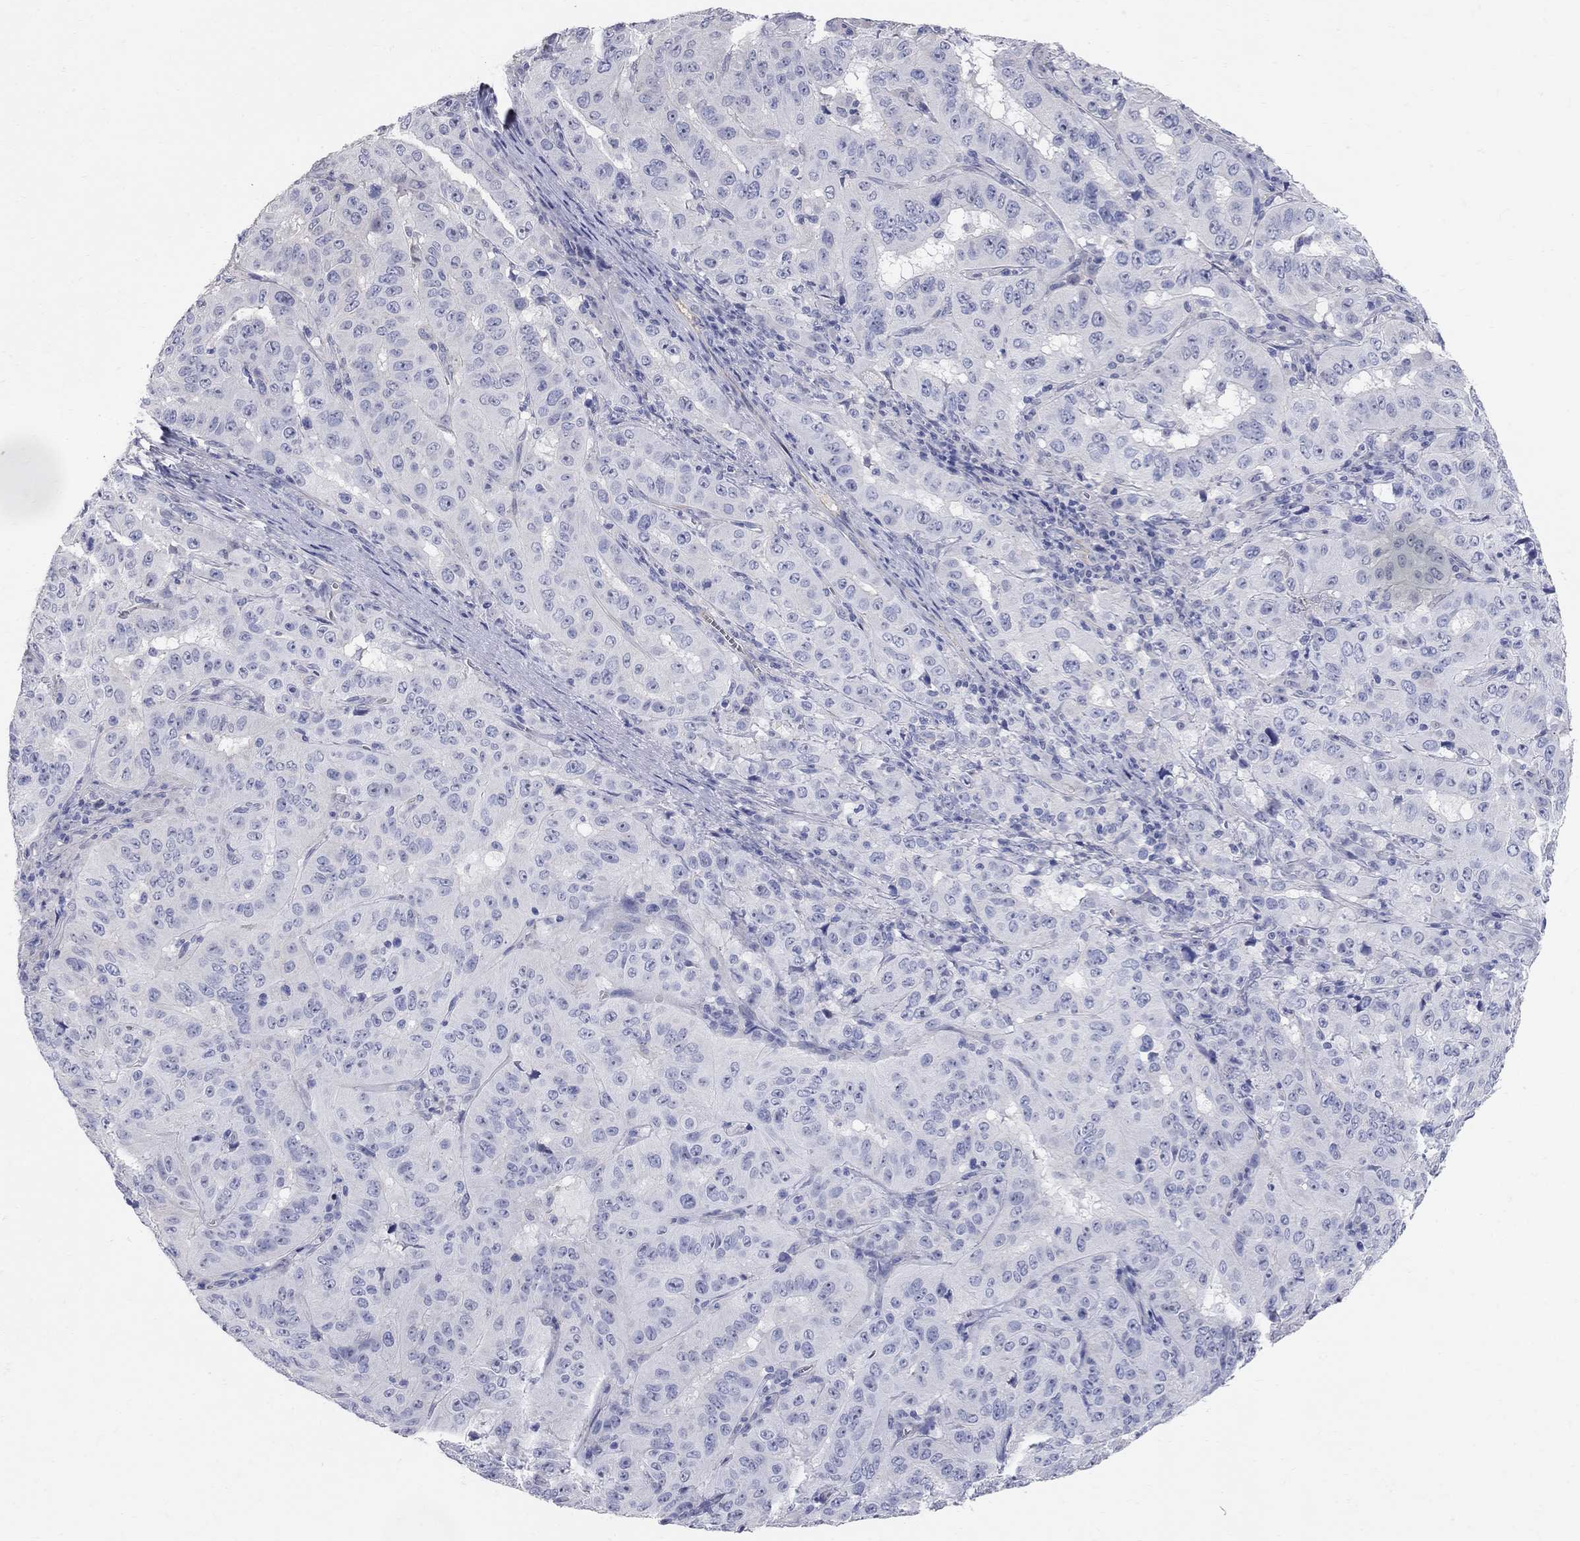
{"staining": {"intensity": "negative", "quantity": "none", "location": "none"}, "tissue": "pancreatic cancer", "cell_type": "Tumor cells", "image_type": "cancer", "snomed": [{"axis": "morphology", "description": "Adenocarcinoma, NOS"}, {"axis": "topography", "description": "Pancreas"}], "caption": "Tumor cells show no significant expression in pancreatic cancer. (Brightfield microscopy of DAB (3,3'-diaminobenzidine) immunohistochemistry (IHC) at high magnification).", "gene": "AOX1", "patient": {"sex": "male", "age": 63}}